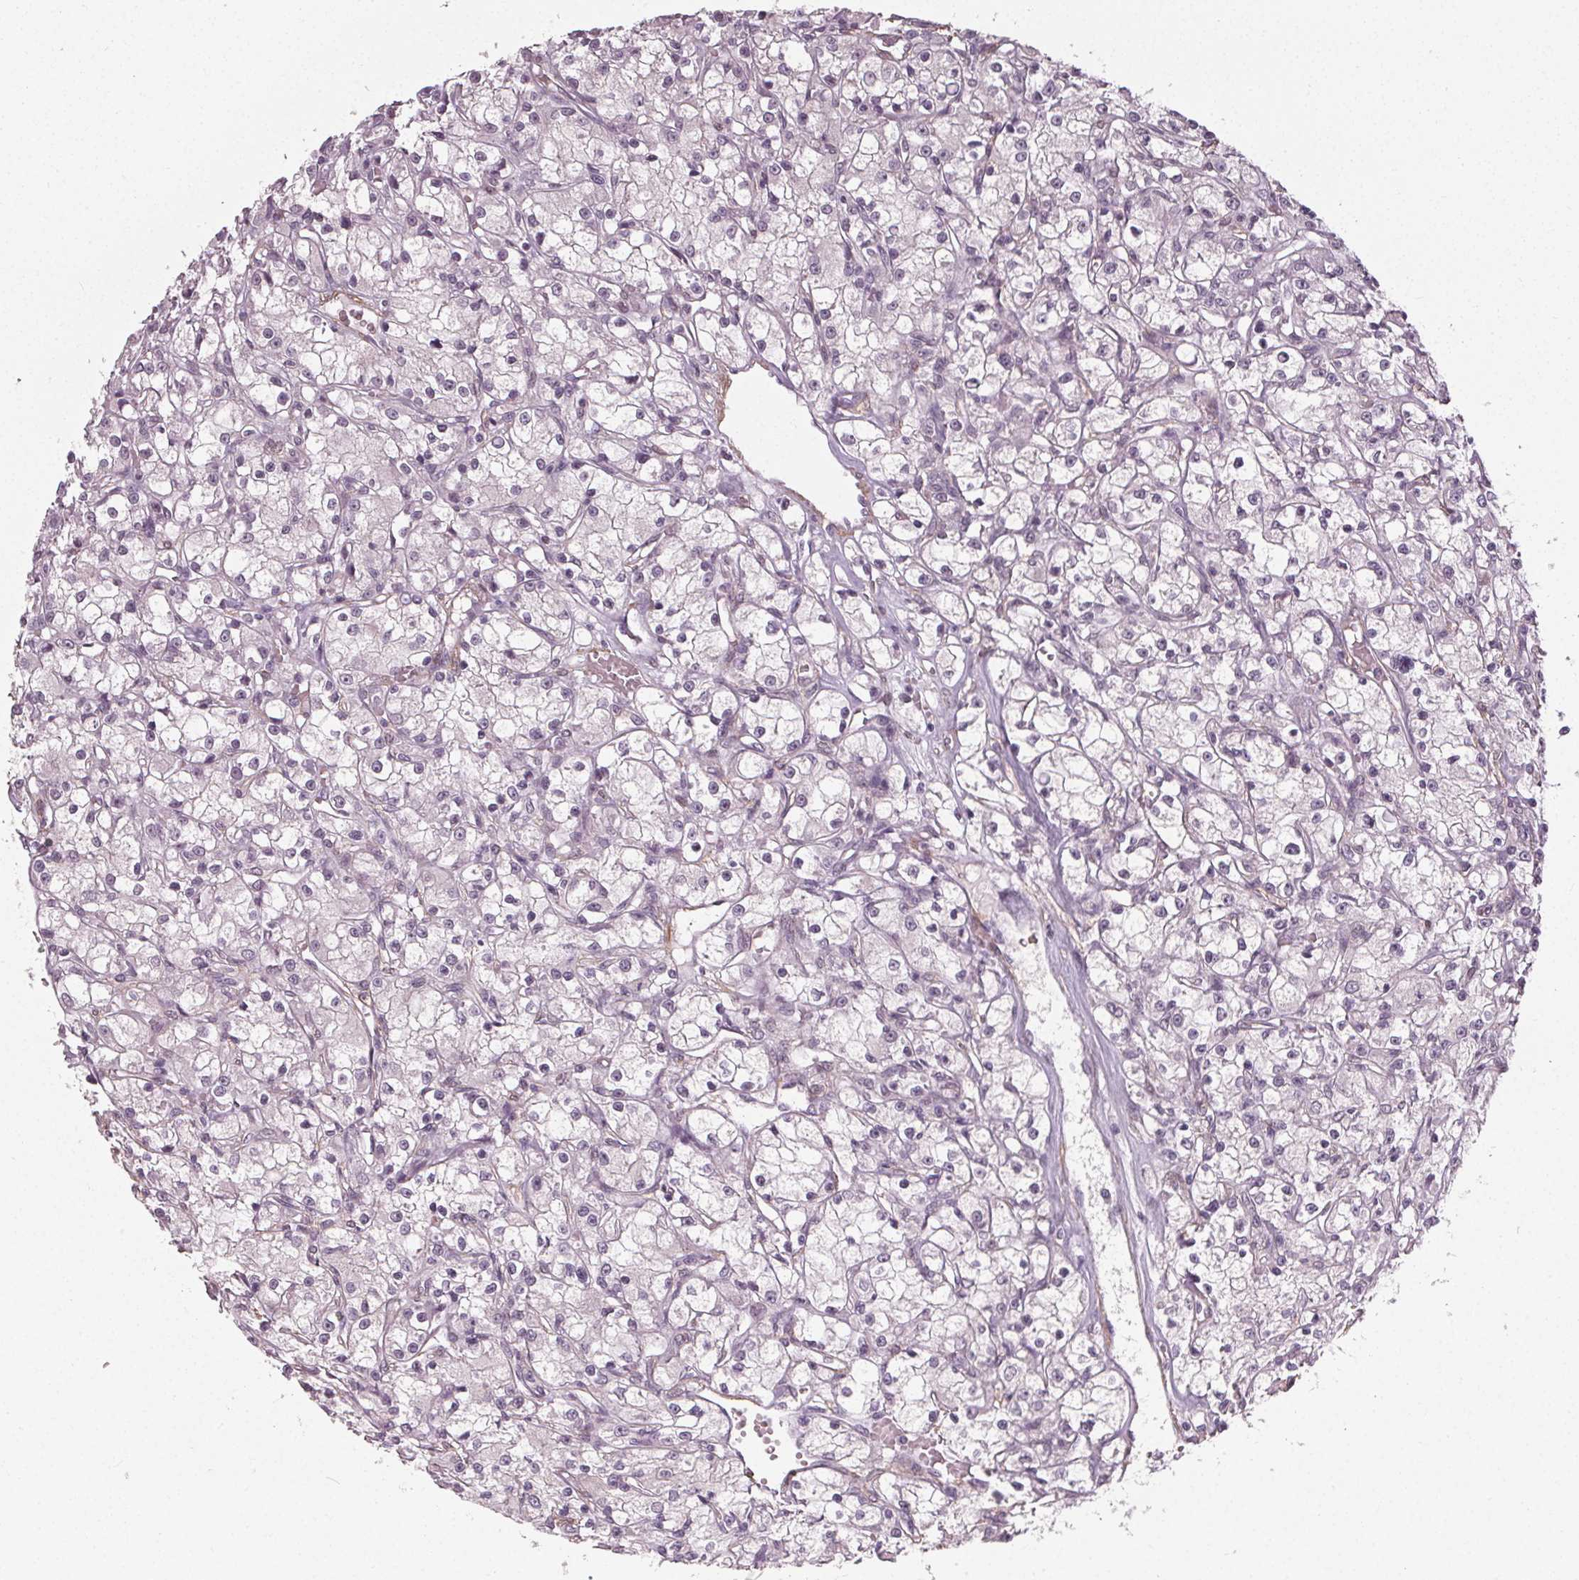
{"staining": {"intensity": "negative", "quantity": "none", "location": "none"}, "tissue": "renal cancer", "cell_type": "Tumor cells", "image_type": "cancer", "snomed": [{"axis": "morphology", "description": "Adenocarcinoma, NOS"}, {"axis": "topography", "description": "Kidney"}], "caption": "A high-resolution image shows immunohistochemistry staining of renal cancer (adenocarcinoma), which displays no significant staining in tumor cells.", "gene": "PKP1", "patient": {"sex": "female", "age": 59}}